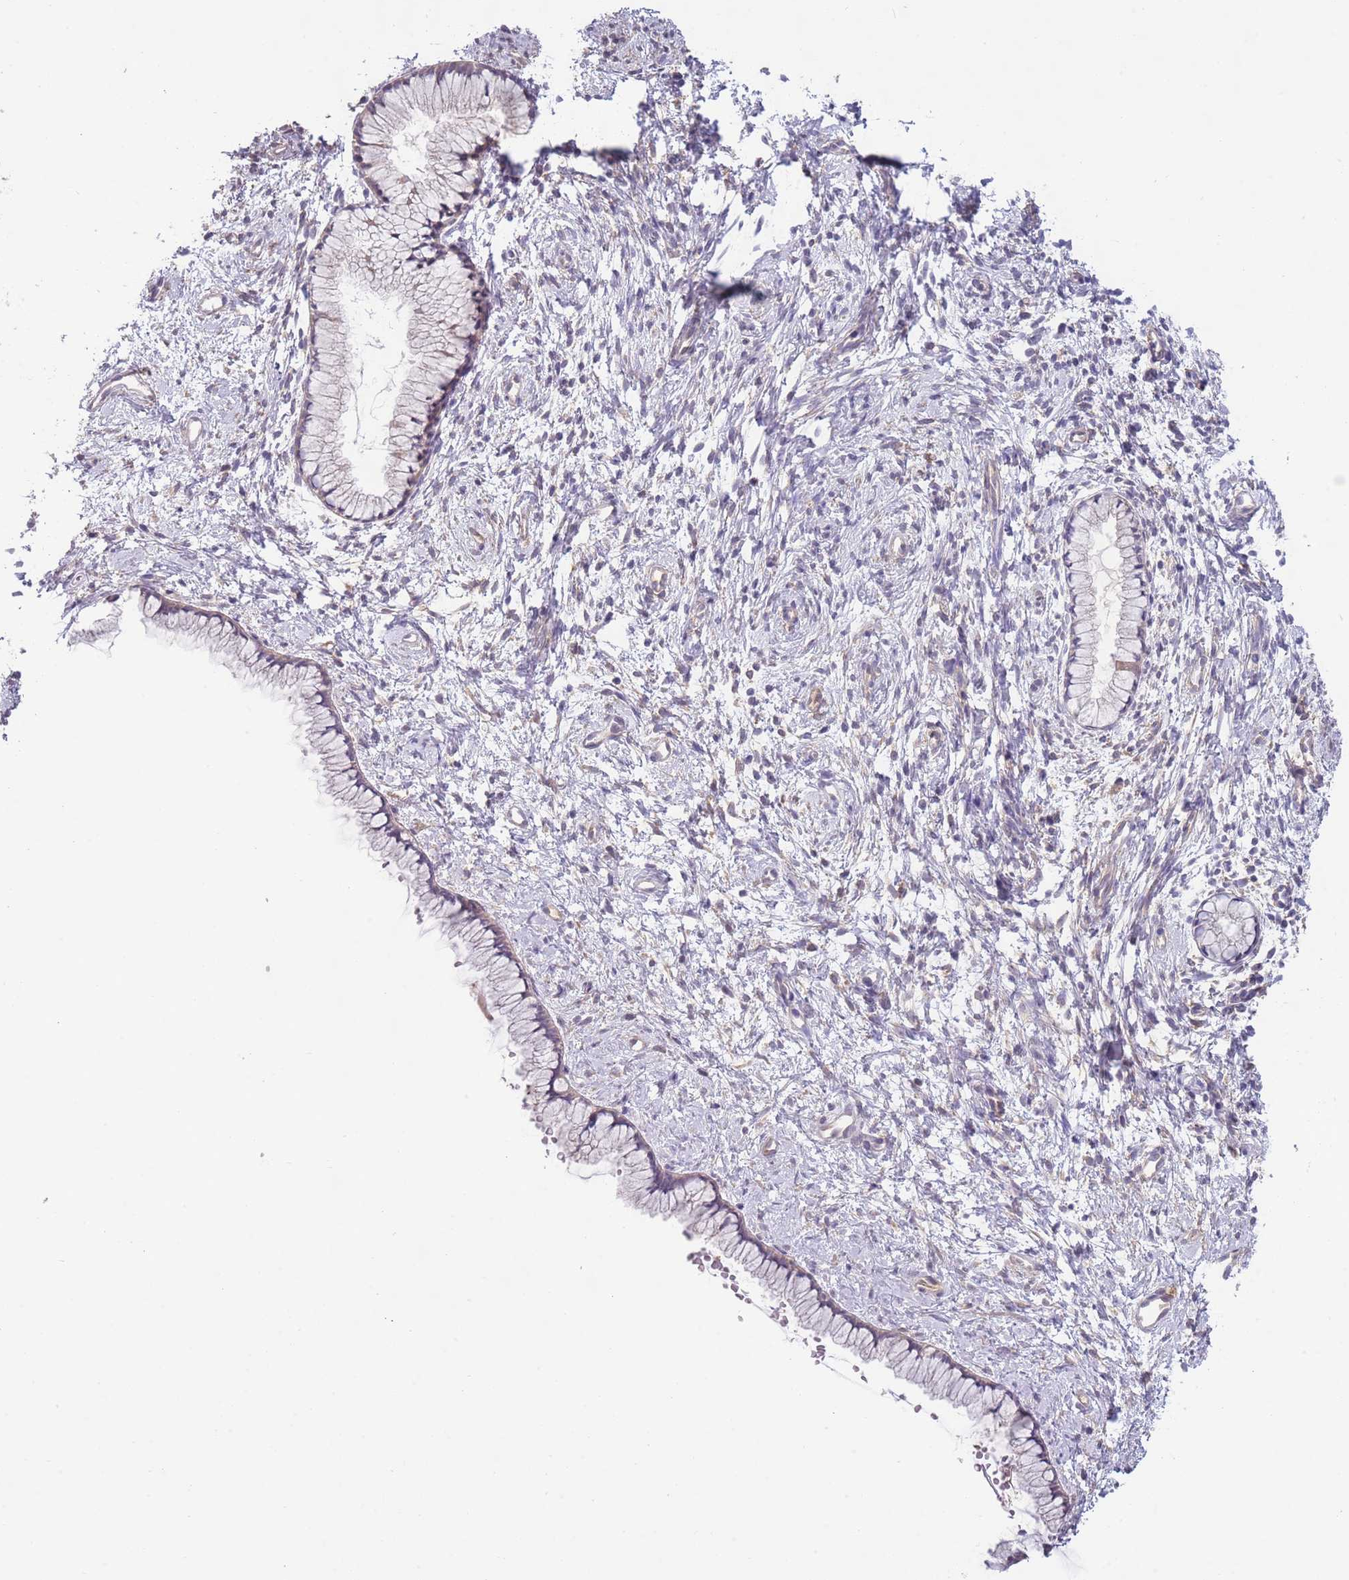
{"staining": {"intensity": "moderate", "quantity": "25%-75%", "location": "cytoplasmic/membranous"}, "tissue": "cervix", "cell_type": "Glandular cells", "image_type": "normal", "snomed": [{"axis": "morphology", "description": "Normal tissue, NOS"}, {"axis": "topography", "description": "Cervix"}], "caption": "Brown immunohistochemical staining in normal human cervix shows moderate cytoplasmic/membranous staining in about 25%-75% of glandular cells.", "gene": "SKOR2", "patient": {"sex": "female", "age": 57}}